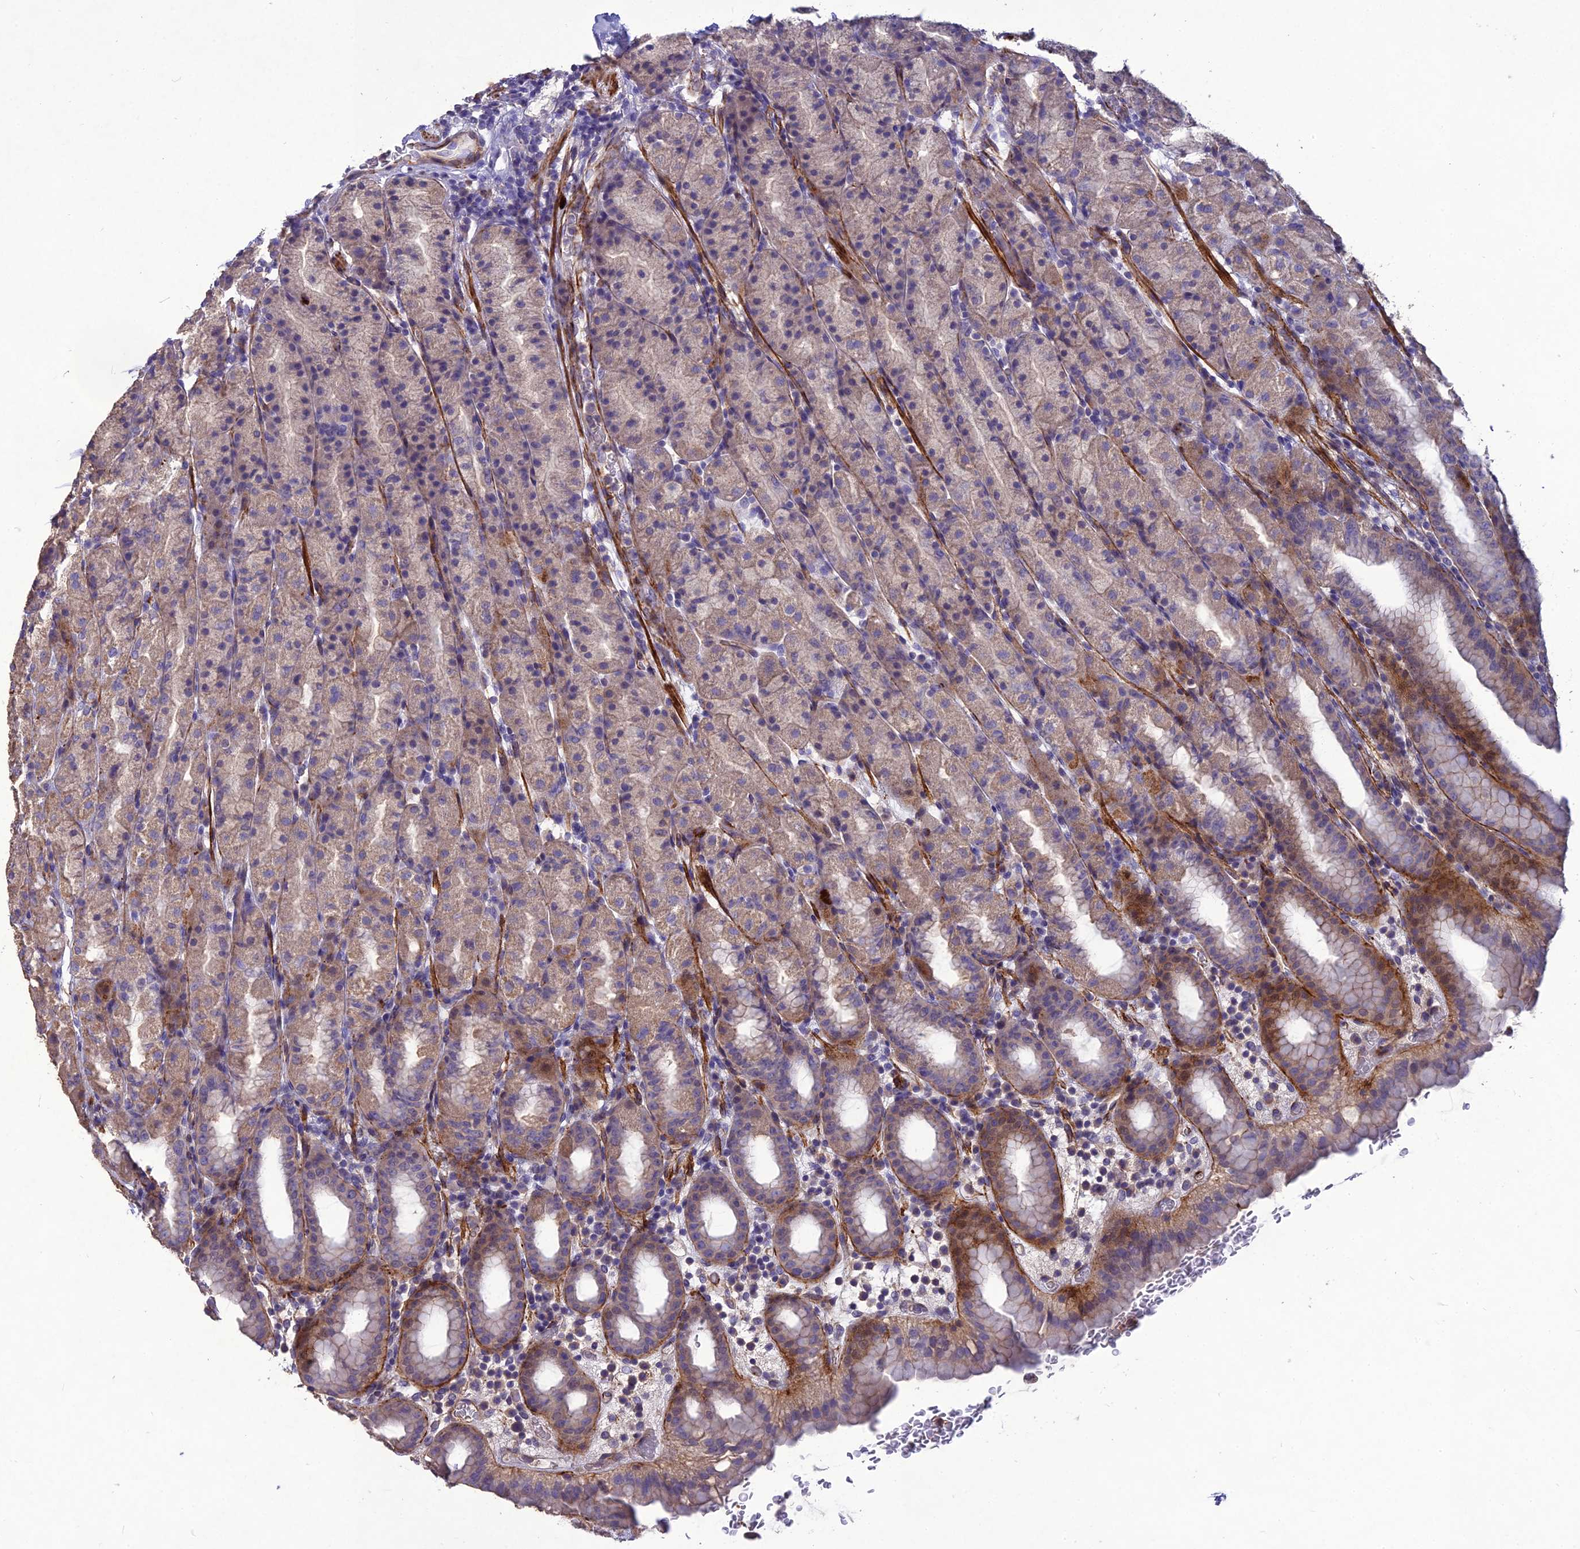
{"staining": {"intensity": "moderate", "quantity": "<25%", "location": "cytoplasmic/membranous,nuclear"}, "tissue": "stomach", "cell_type": "Glandular cells", "image_type": "normal", "snomed": [{"axis": "morphology", "description": "Normal tissue, NOS"}, {"axis": "topography", "description": "Stomach, upper"}], "caption": "DAB (3,3'-diaminobenzidine) immunohistochemical staining of normal human stomach reveals moderate cytoplasmic/membranous,nuclear protein positivity in approximately <25% of glandular cells.", "gene": "CLUH", "patient": {"sex": "male", "age": 68}}